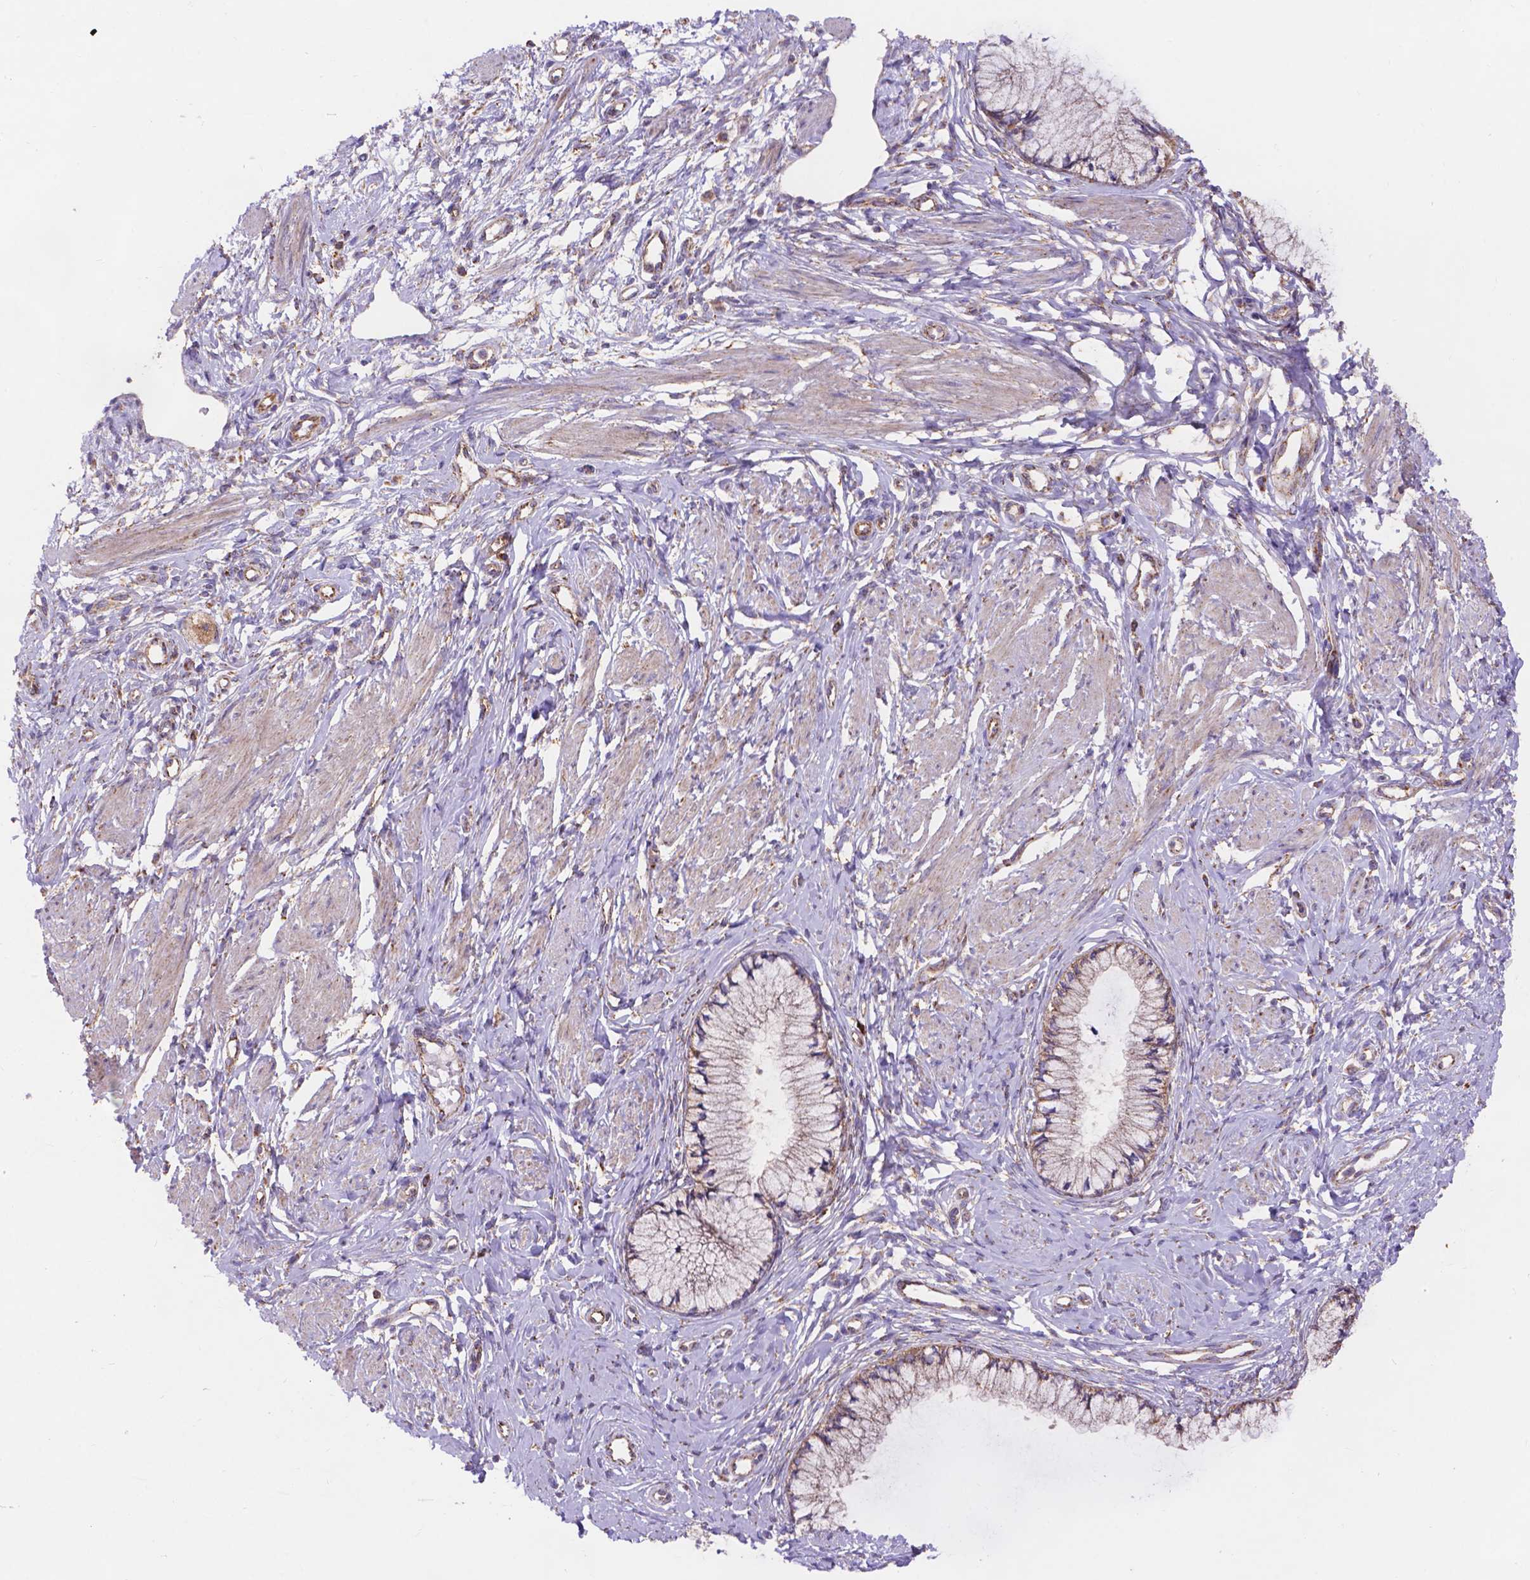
{"staining": {"intensity": "negative", "quantity": "none", "location": "none"}, "tissue": "cervix", "cell_type": "Glandular cells", "image_type": "normal", "snomed": [{"axis": "morphology", "description": "Normal tissue, NOS"}, {"axis": "topography", "description": "Cervix"}], "caption": "This is an immunohistochemistry (IHC) micrograph of normal cervix. There is no staining in glandular cells.", "gene": "AK3", "patient": {"sex": "female", "age": 37}}